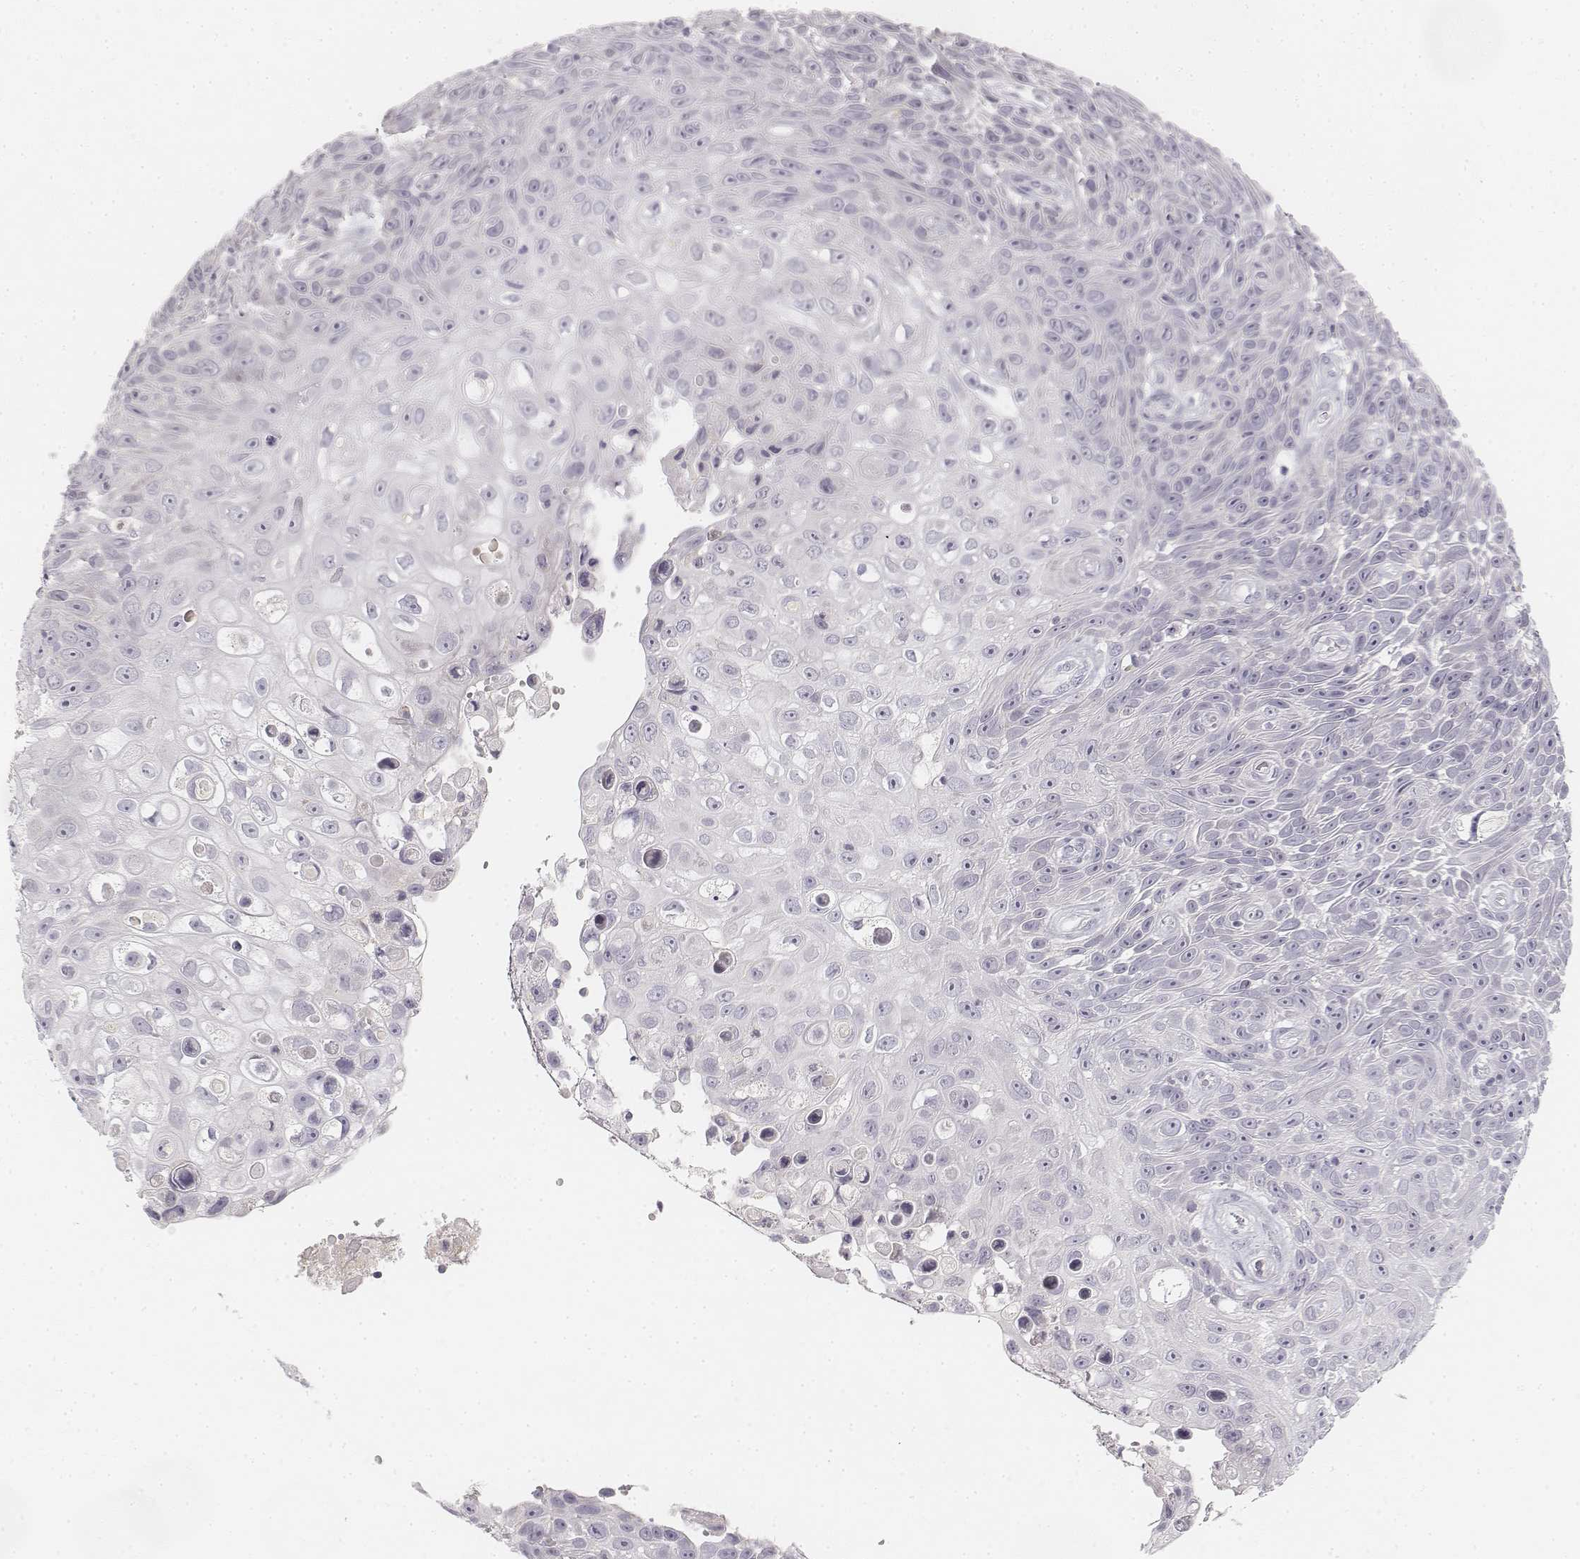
{"staining": {"intensity": "negative", "quantity": "none", "location": "none"}, "tissue": "skin cancer", "cell_type": "Tumor cells", "image_type": "cancer", "snomed": [{"axis": "morphology", "description": "Squamous cell carcinoma, NOS"}, {"axis": "topography", "description": "Skin"}], "caption": "This photomicrograph is of skin cancer (squamous cell carcinoma) stained with immunohistochemistry (IHC) to label a protein in brown with the nuclei are counter-stained blue. There is no positivity in tumor cells.", "gene": "DSG4", "patient": {"sex": "male", "age": 82}}